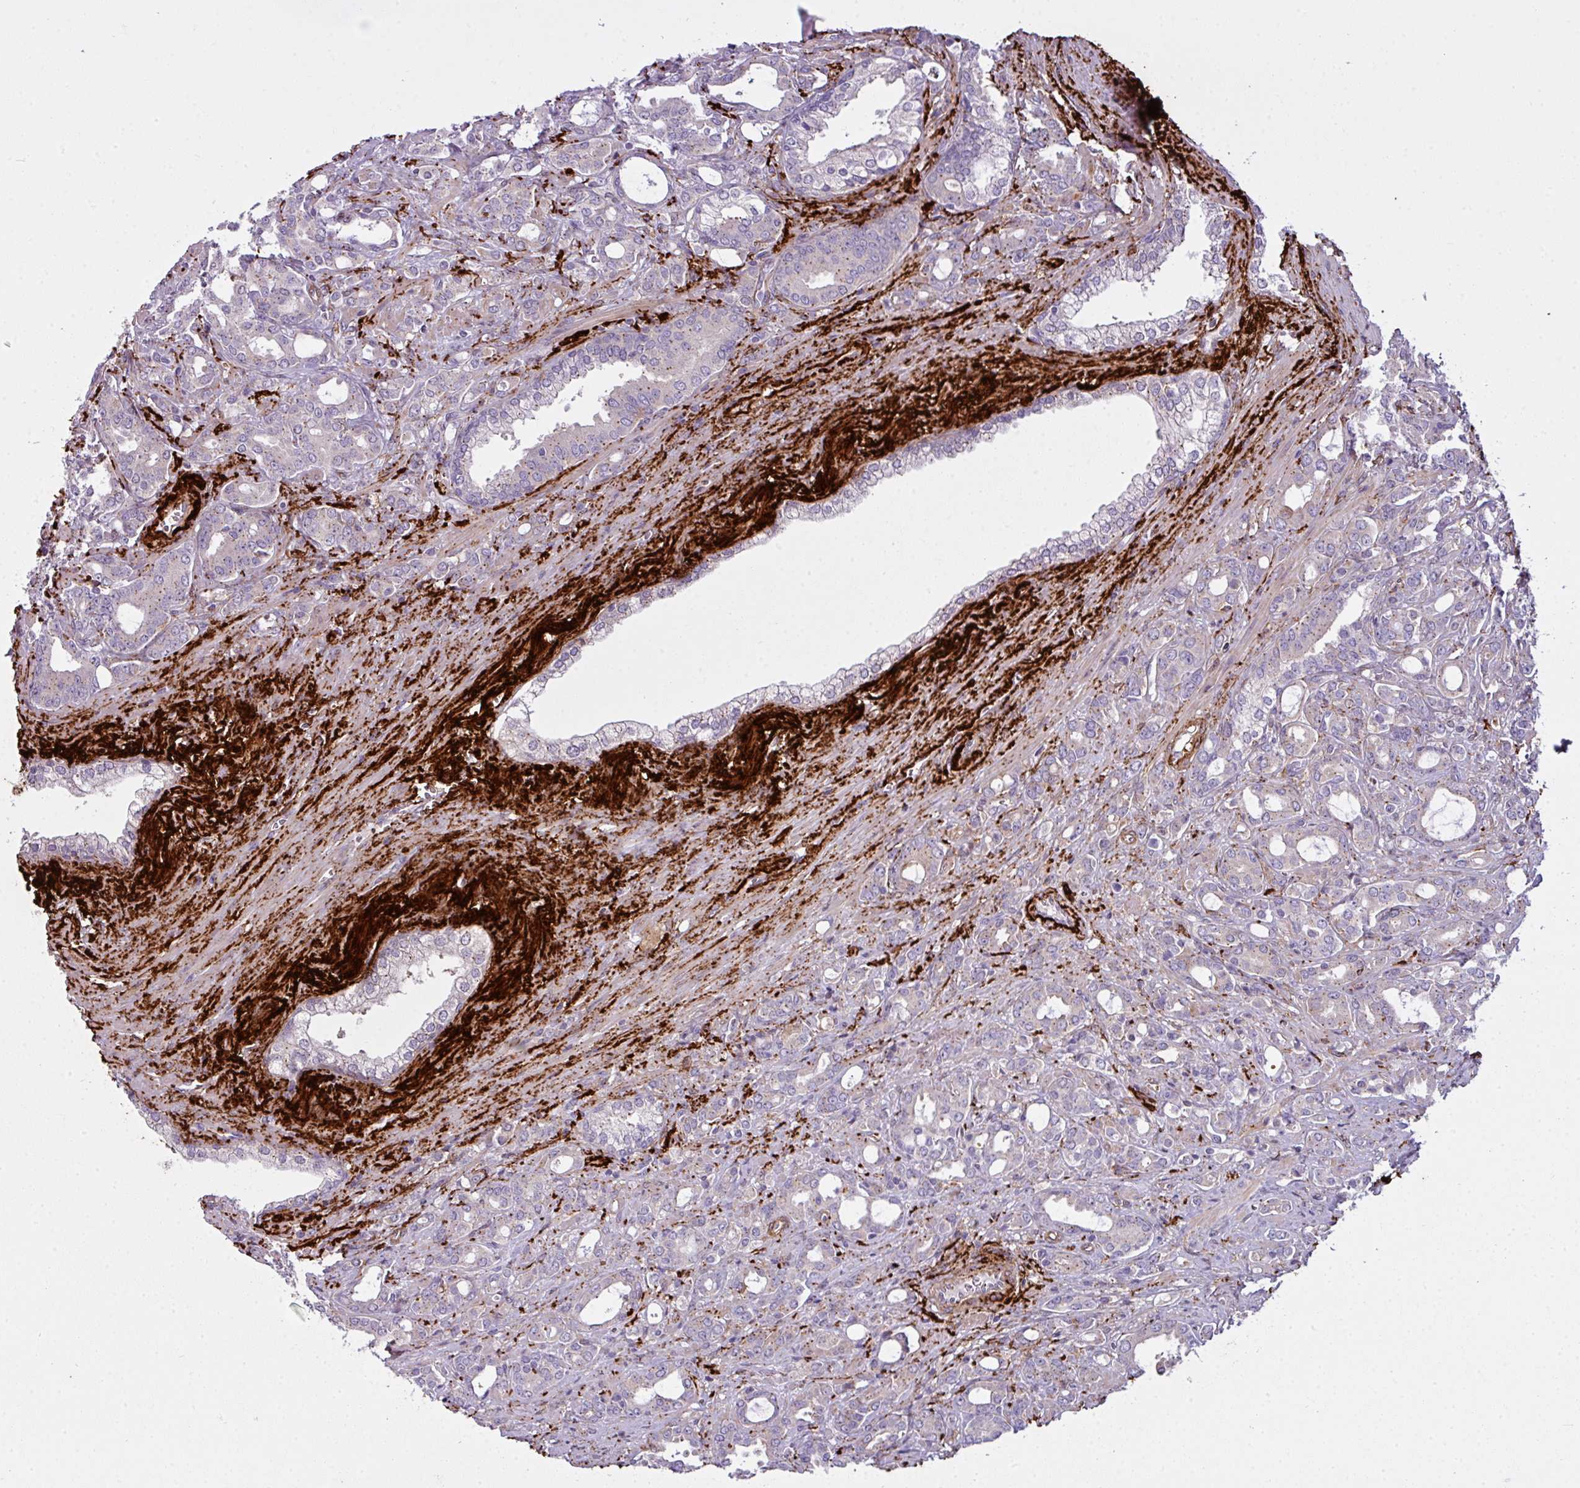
{"staining": {"intensity": "negative", "quantity": "none", "location": "none"}, "tissue": "prostate cancer", "cell_type": "Tumor cells", "image_type": "cancer", "snomed": [{"axis": "morphology", "description": "Adenocarcinoma, High grade"}, {"axis": "topography", "description": "Prostate"}], "caption": "There is no significant expression in tumor cells of prostate cancer (high-grade adenocarcinoma). (DAB immunohistochemistry (IHC) visualized using brightfield microscopy, high magnification).", "gene": "COL8A1", "patient": {"sex": "male", "age": 72}}